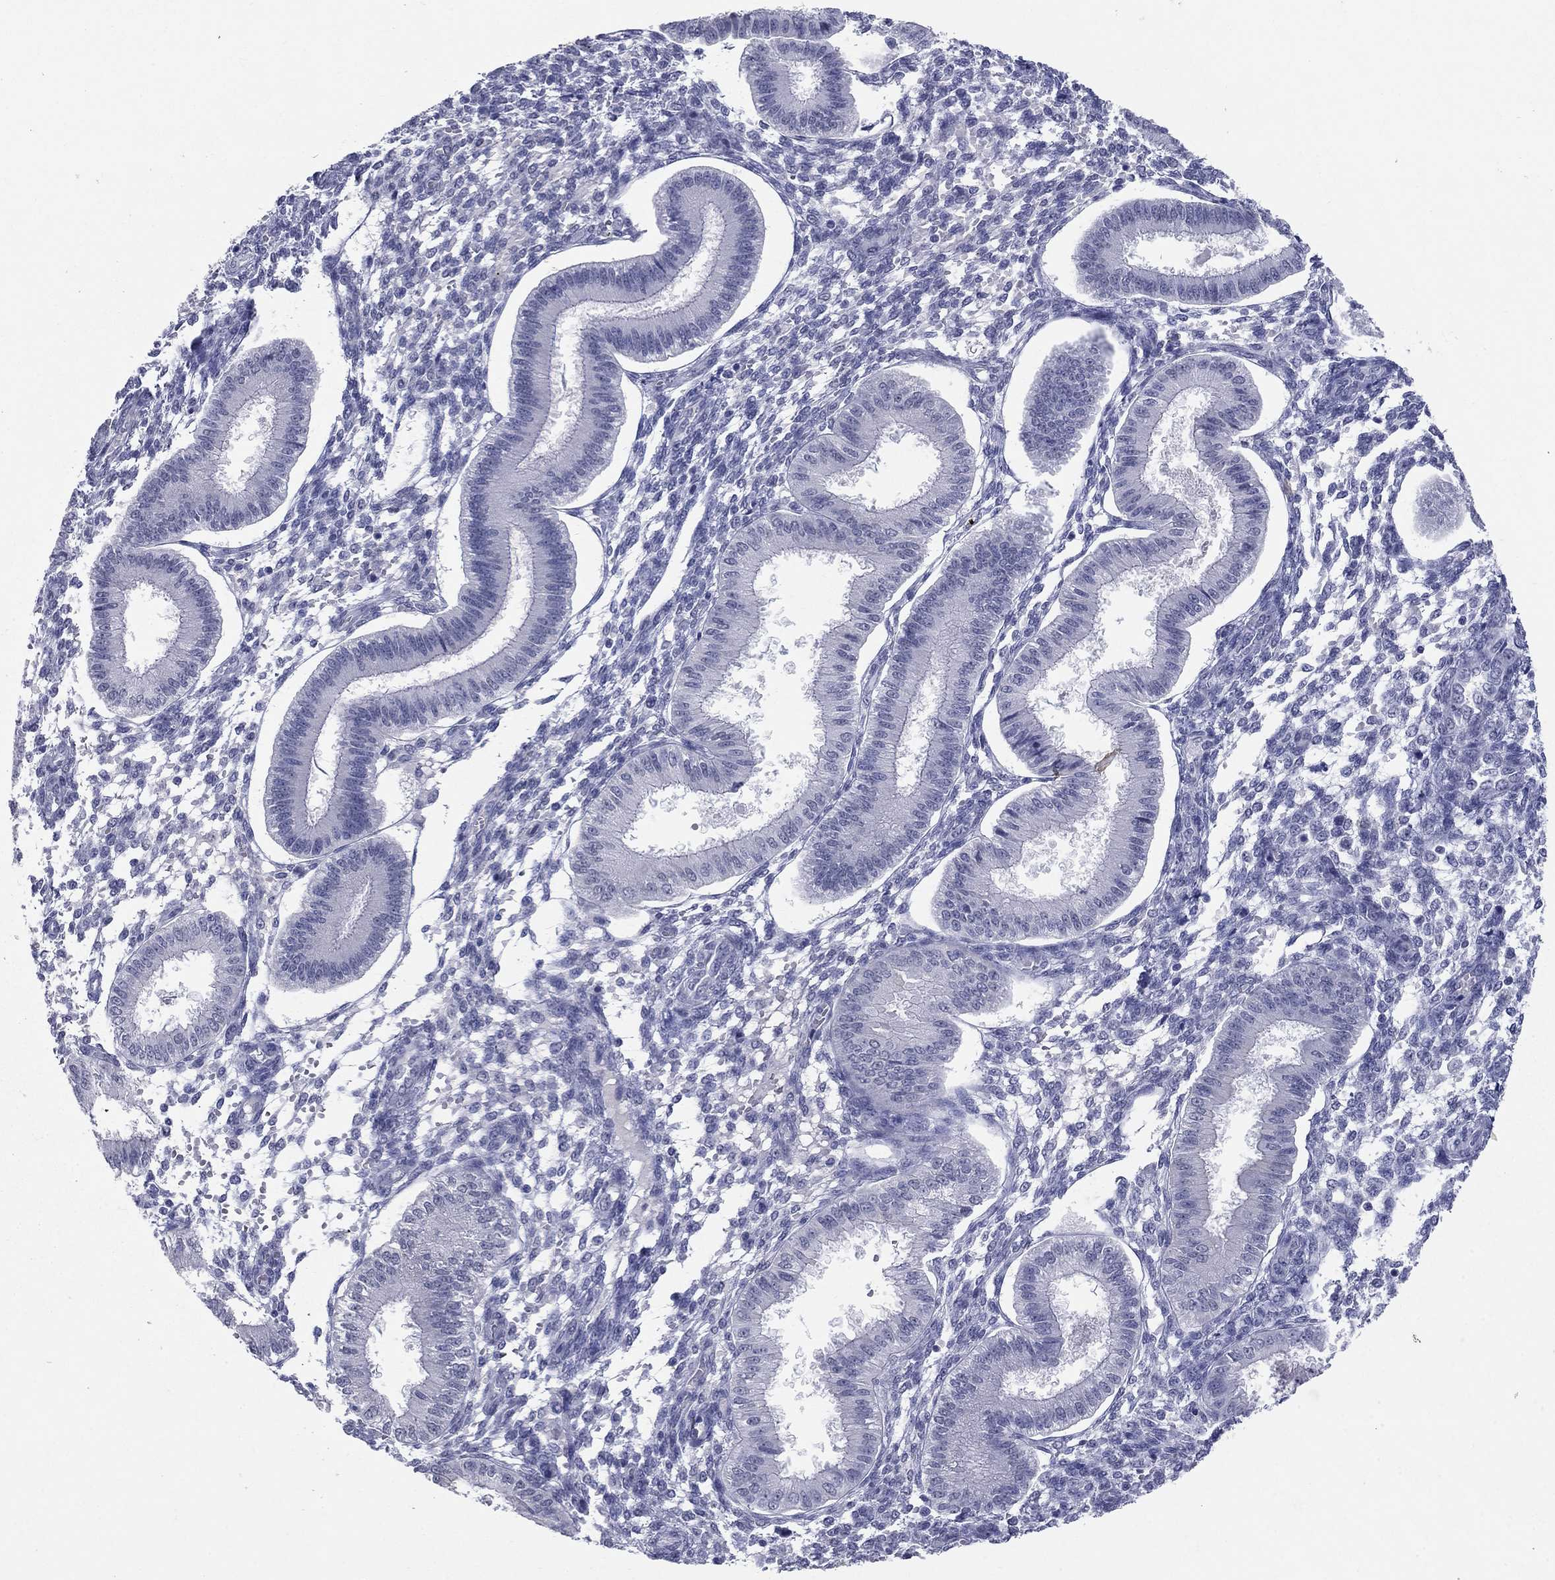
{"staining": {"intensity": "negative", "quantity": "none", "location": "none"}, "tissue": "endometrium", "cell_type": "Cells in endometrial stroma", "image_type": "normal", "snomed": [{"axis": "morphology", "description": "Normal tissue, NOS"}, {"axis": "topography", "description": "Endometrium"}], "caption": "This is an immunohistochemistry micrograph of benign endometrium. There is no expression in cells in endometrial stroma.", "gene": "KRT75", "patient": {"sex": "female", "age": 43}}